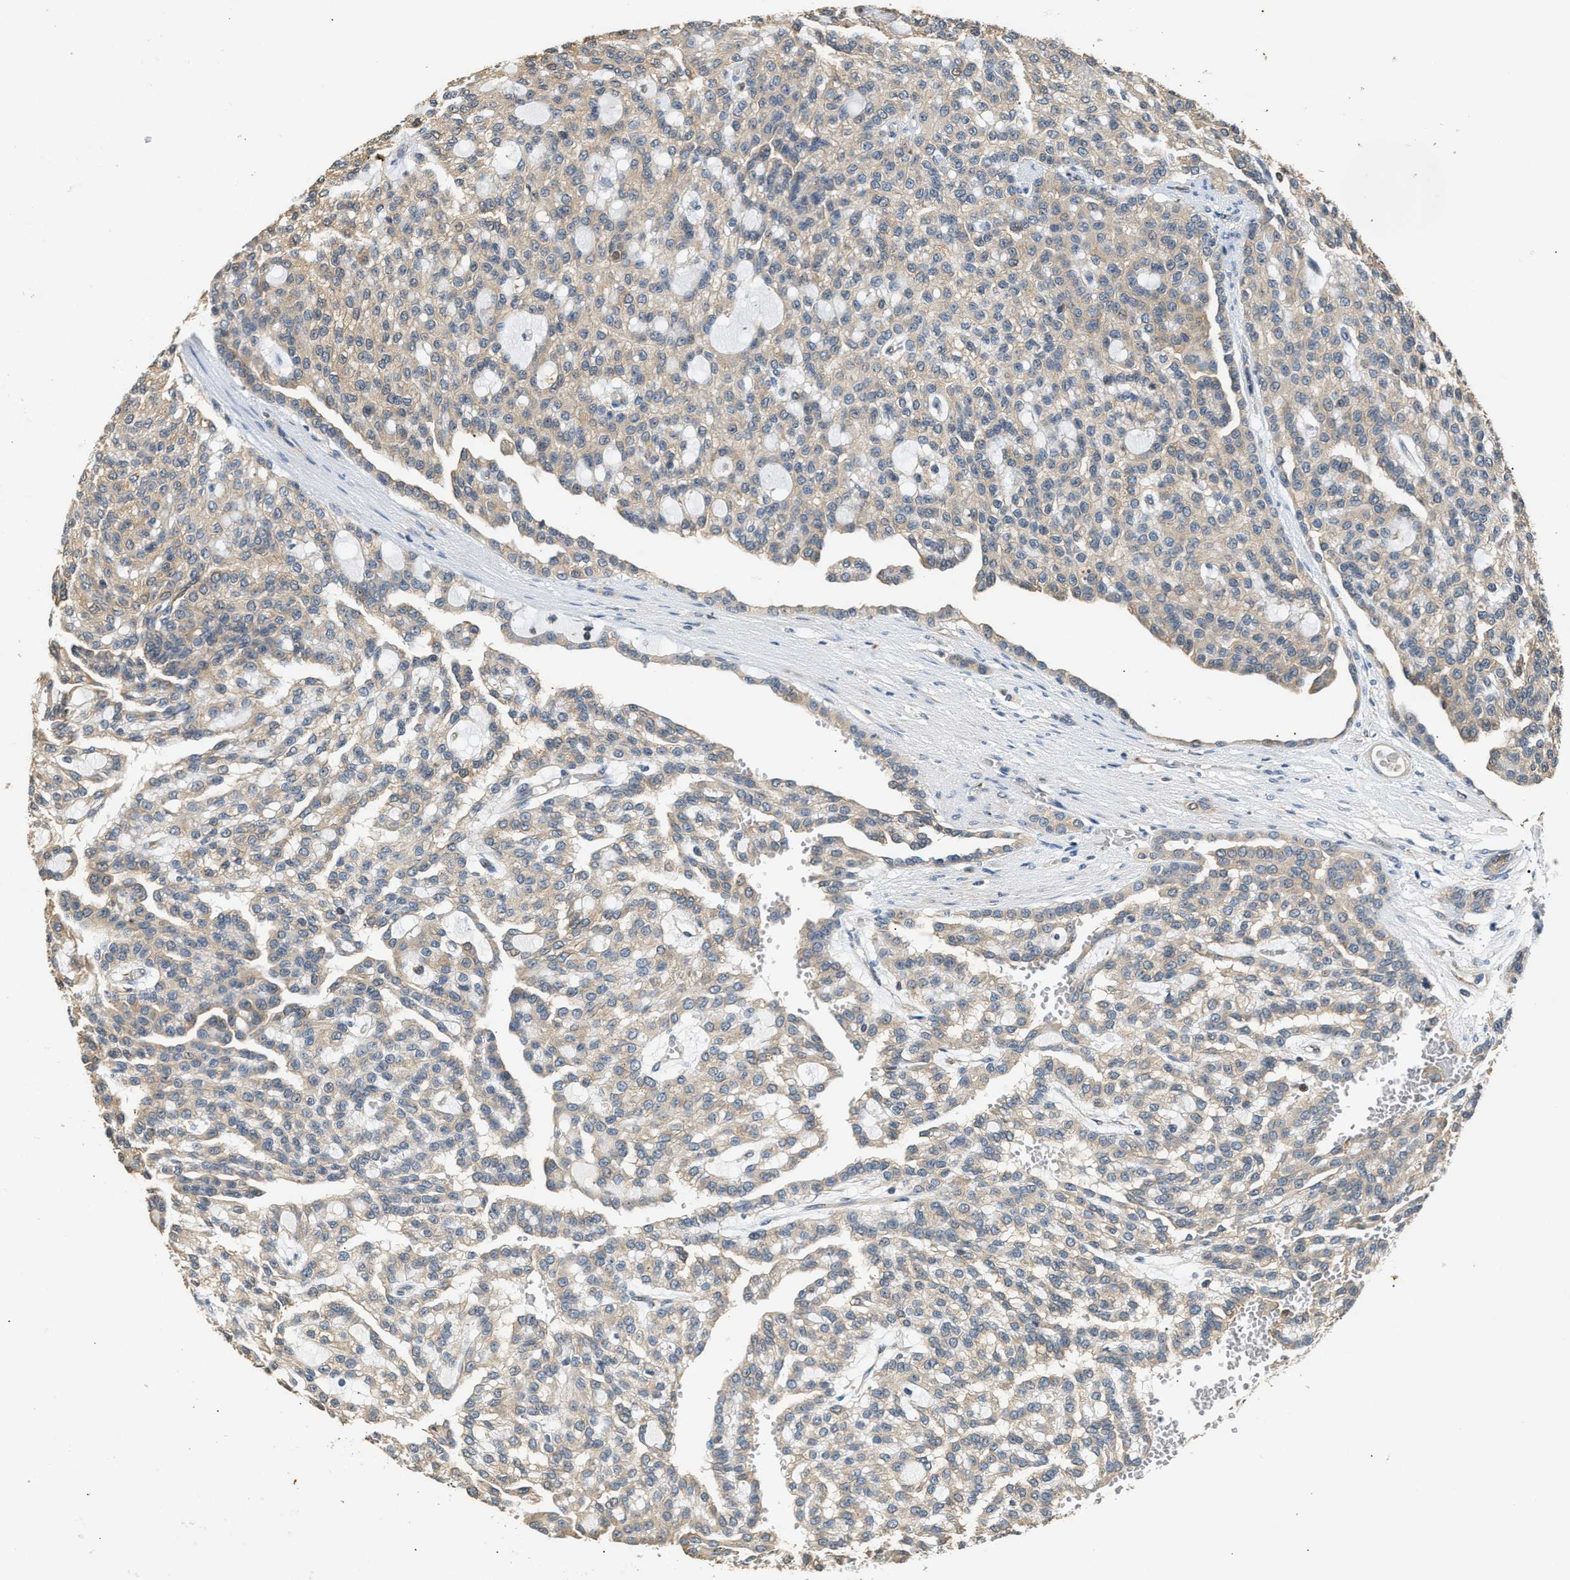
{"staining": {"intensity": "weak", "quantity": ">75%", "location": "cytoplasmic/membranous"}, "tissue": "renal cancer", "cell_type": "Tumor cells", "image_type": "cancer", "snomed": [{"axis": "morphology", "description": "Adenocarcinoma, NOS"}, {"axis": "topography", "description": "Kidney"}], "caption": "A low amount of weak cytoplasmic/membranous positivity is seen in about >75% of tumor cells in renal cancer (adenocarcinoma) tissue.", "gene": "CHUK", "patient": {"sex": "male", "age": 63}}